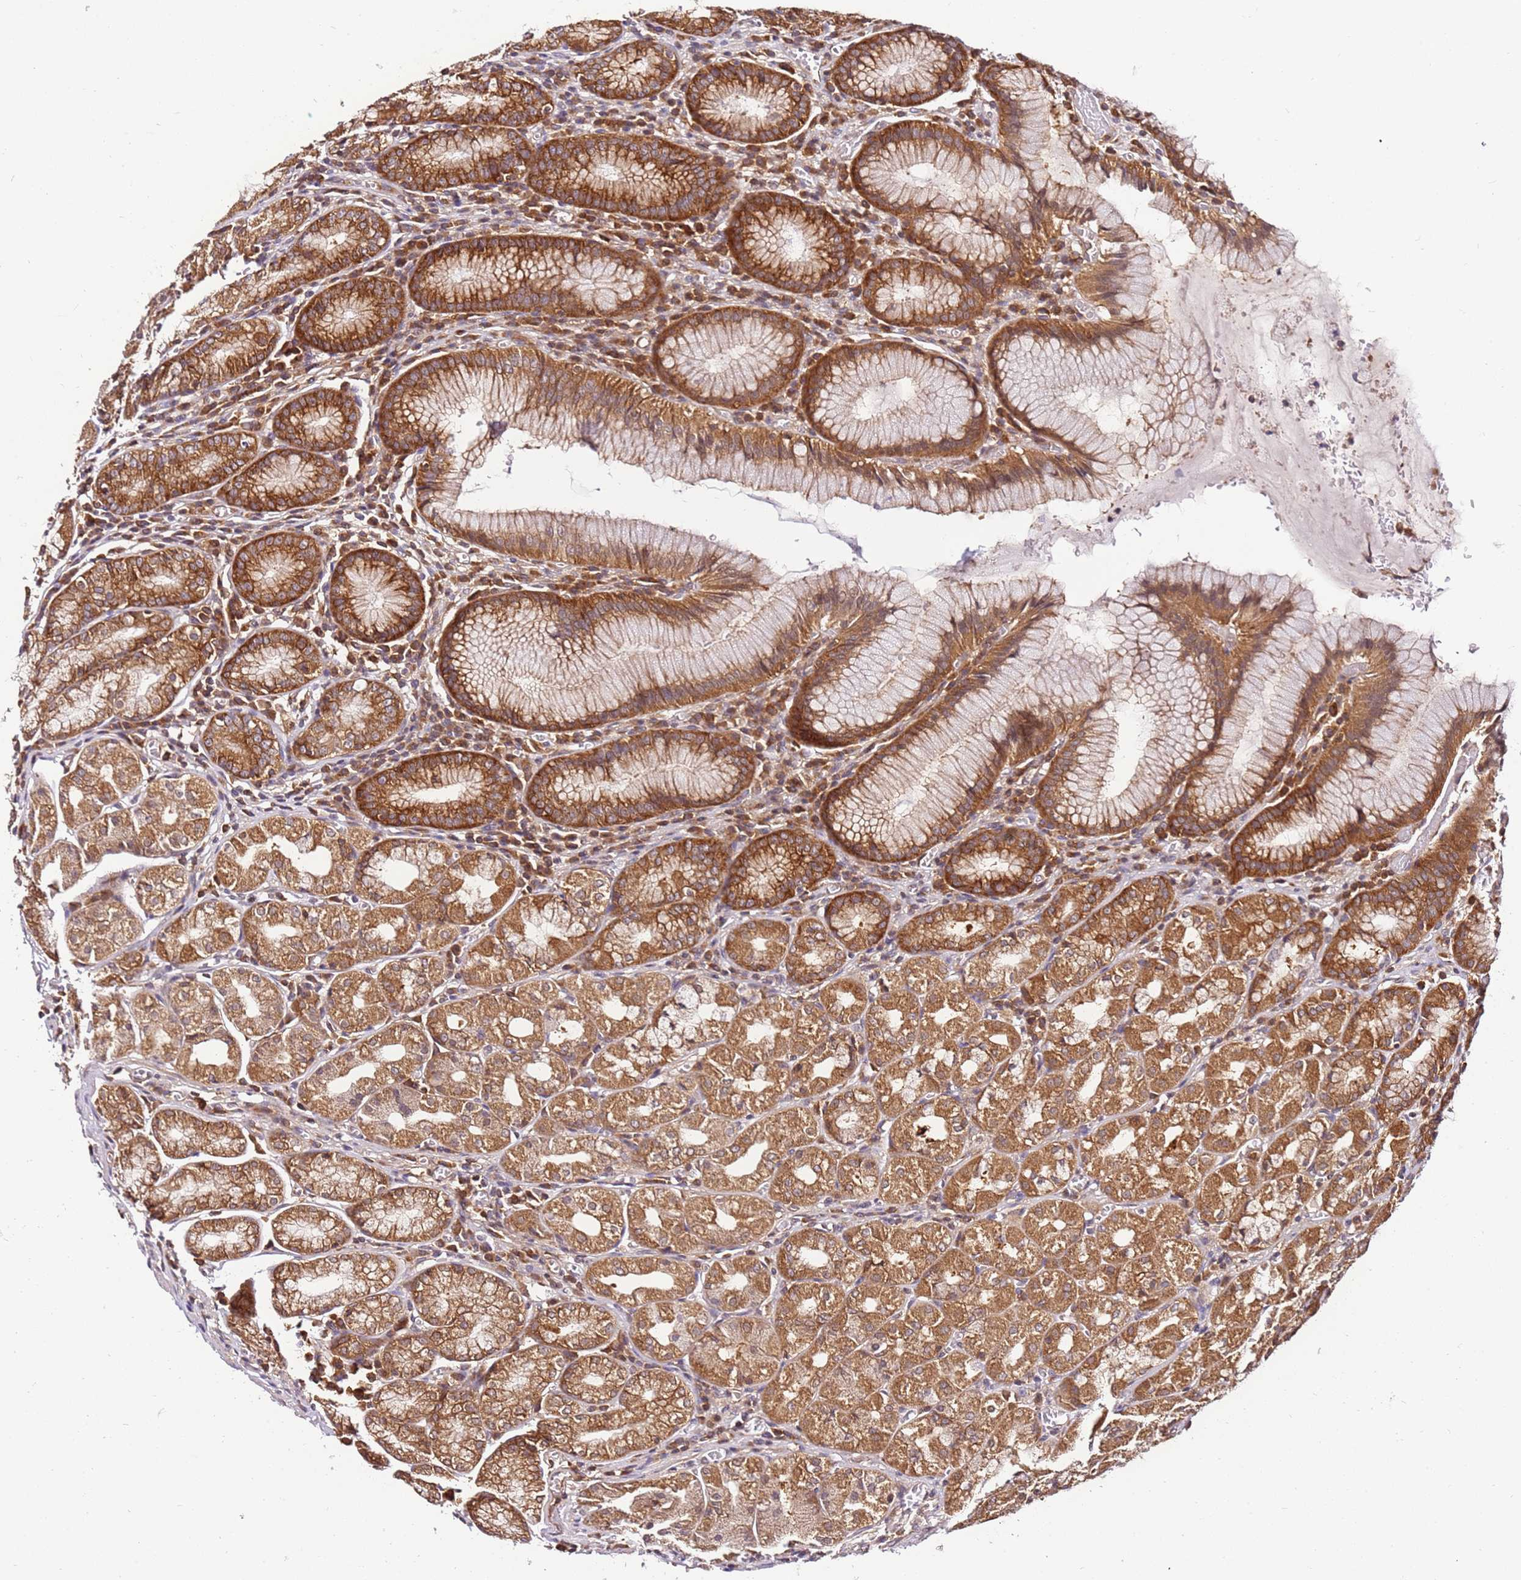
{"staining": {"intensity": "moderate", "quantity": ">75%", "location": "cytoplasmic/membranous"}, "tissue": "stomach", "cell_type": "Glandular cells", "image_type": "normal", "snomed": [{"axis": "morphology", "description": "Normal tissue, NOS"}, {"axis": "topography", "description": "Stomach"}], "caption": "About >75% of glandular cells in benign stomach exhibit moderate cytoplasmic/membranous protein positivity as visualized by brown immunohistochemical staining.", "gene": "PIH1D1", "patient": {"sex": "male", "age": 55}}